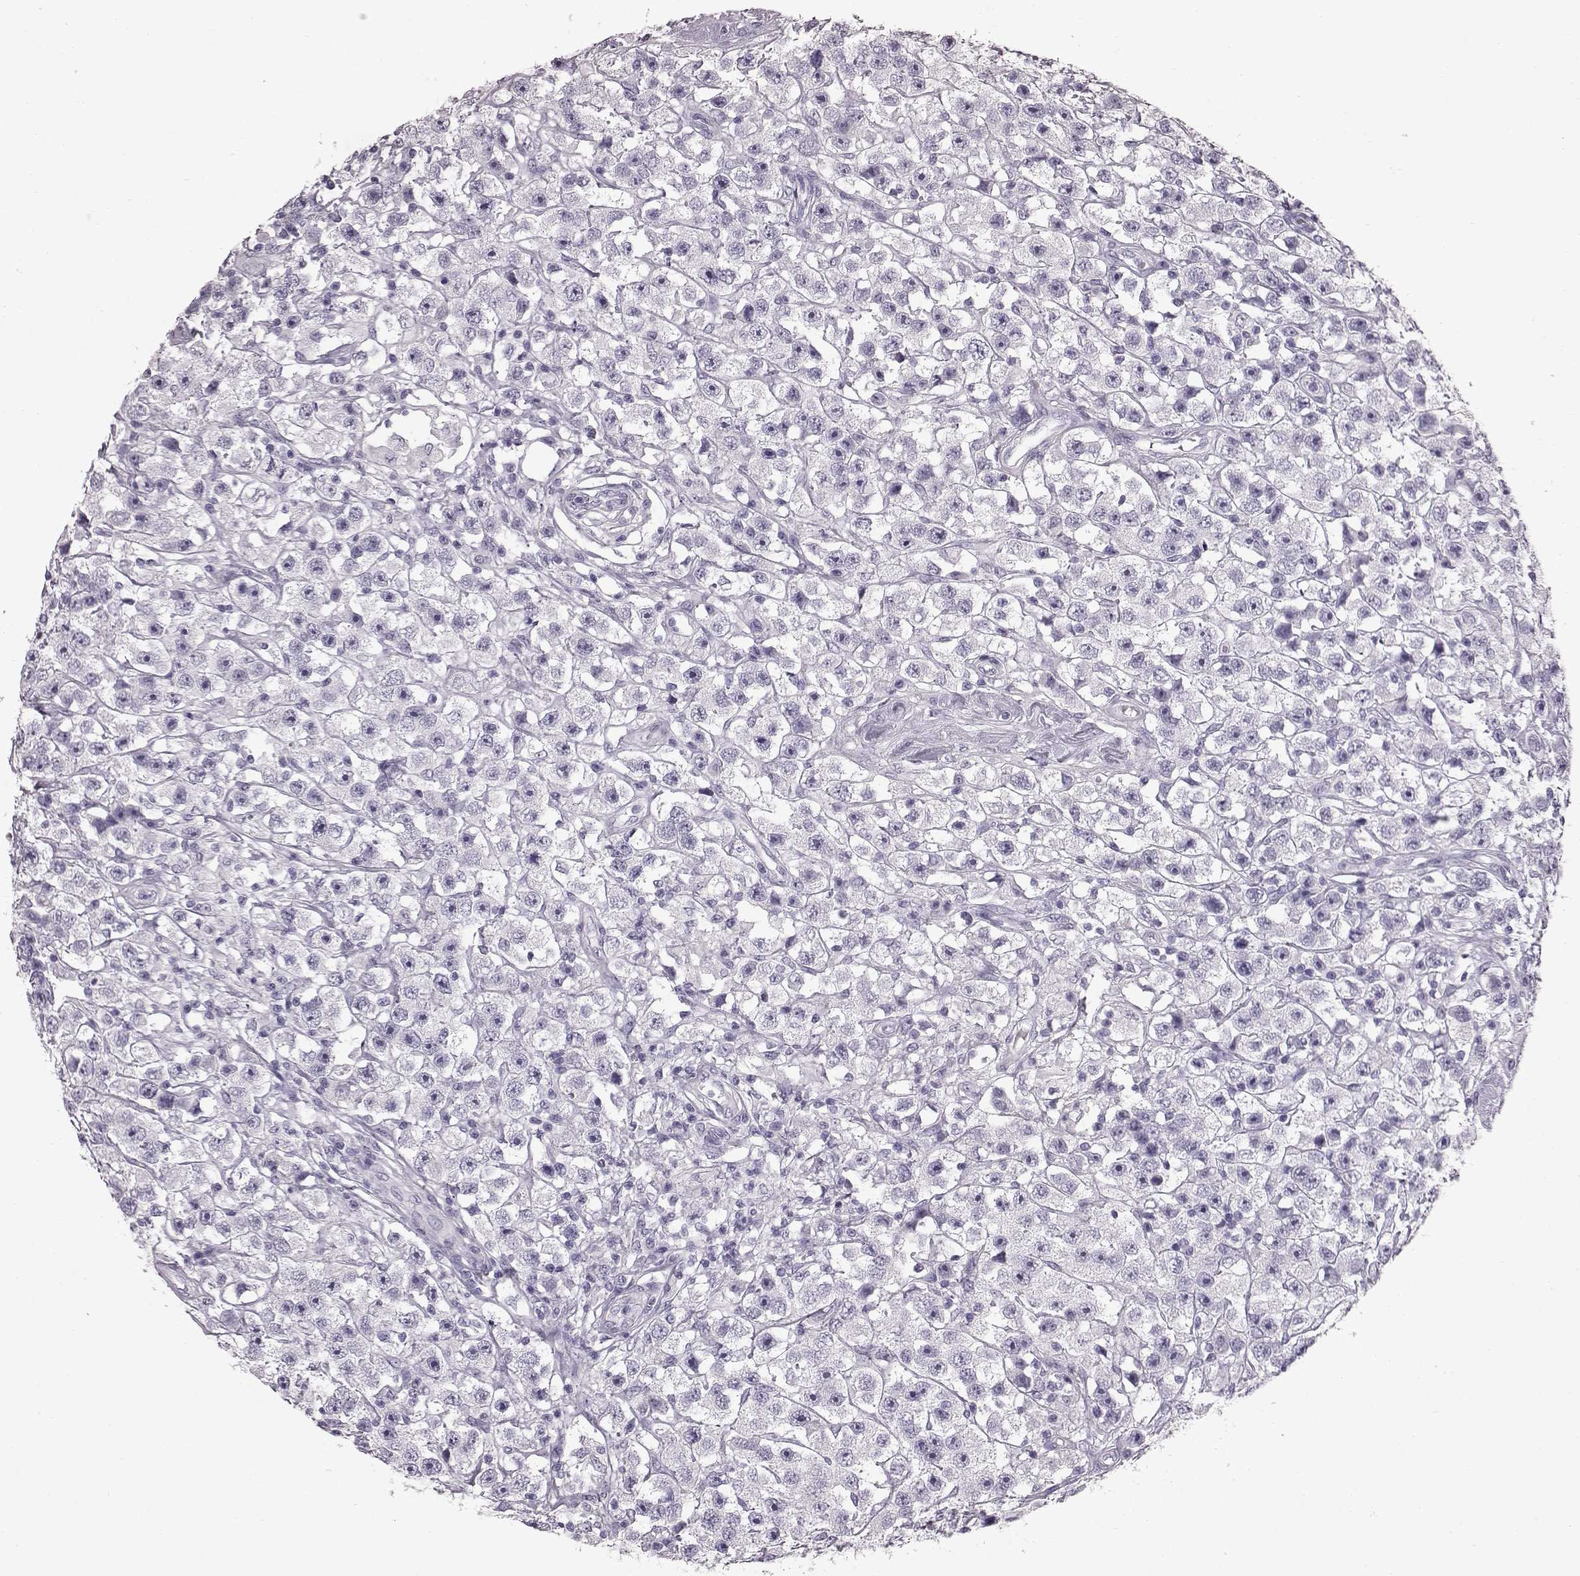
{"staining": {"intensity": "negative", "quantity": "none", "location": "none"}, "tissue": "testis cancer", "cell_type": "Tumor cells", "image_type": "cancer", "snomed": [{"axis": "morphology", "description": "Seminoma, NOS"}, {"axis": "topography", "description": "Testis"}], "caption": "High magnification brightfield microscopy of testis cancer stained with DAB (3,3'-diaminobenzidine) (brown) and counterstained with hematoxylin (blue): tumor cells show no significant staining.", "gene": "TCHHL1", "patient": {"sex": "male", "age": 45}}